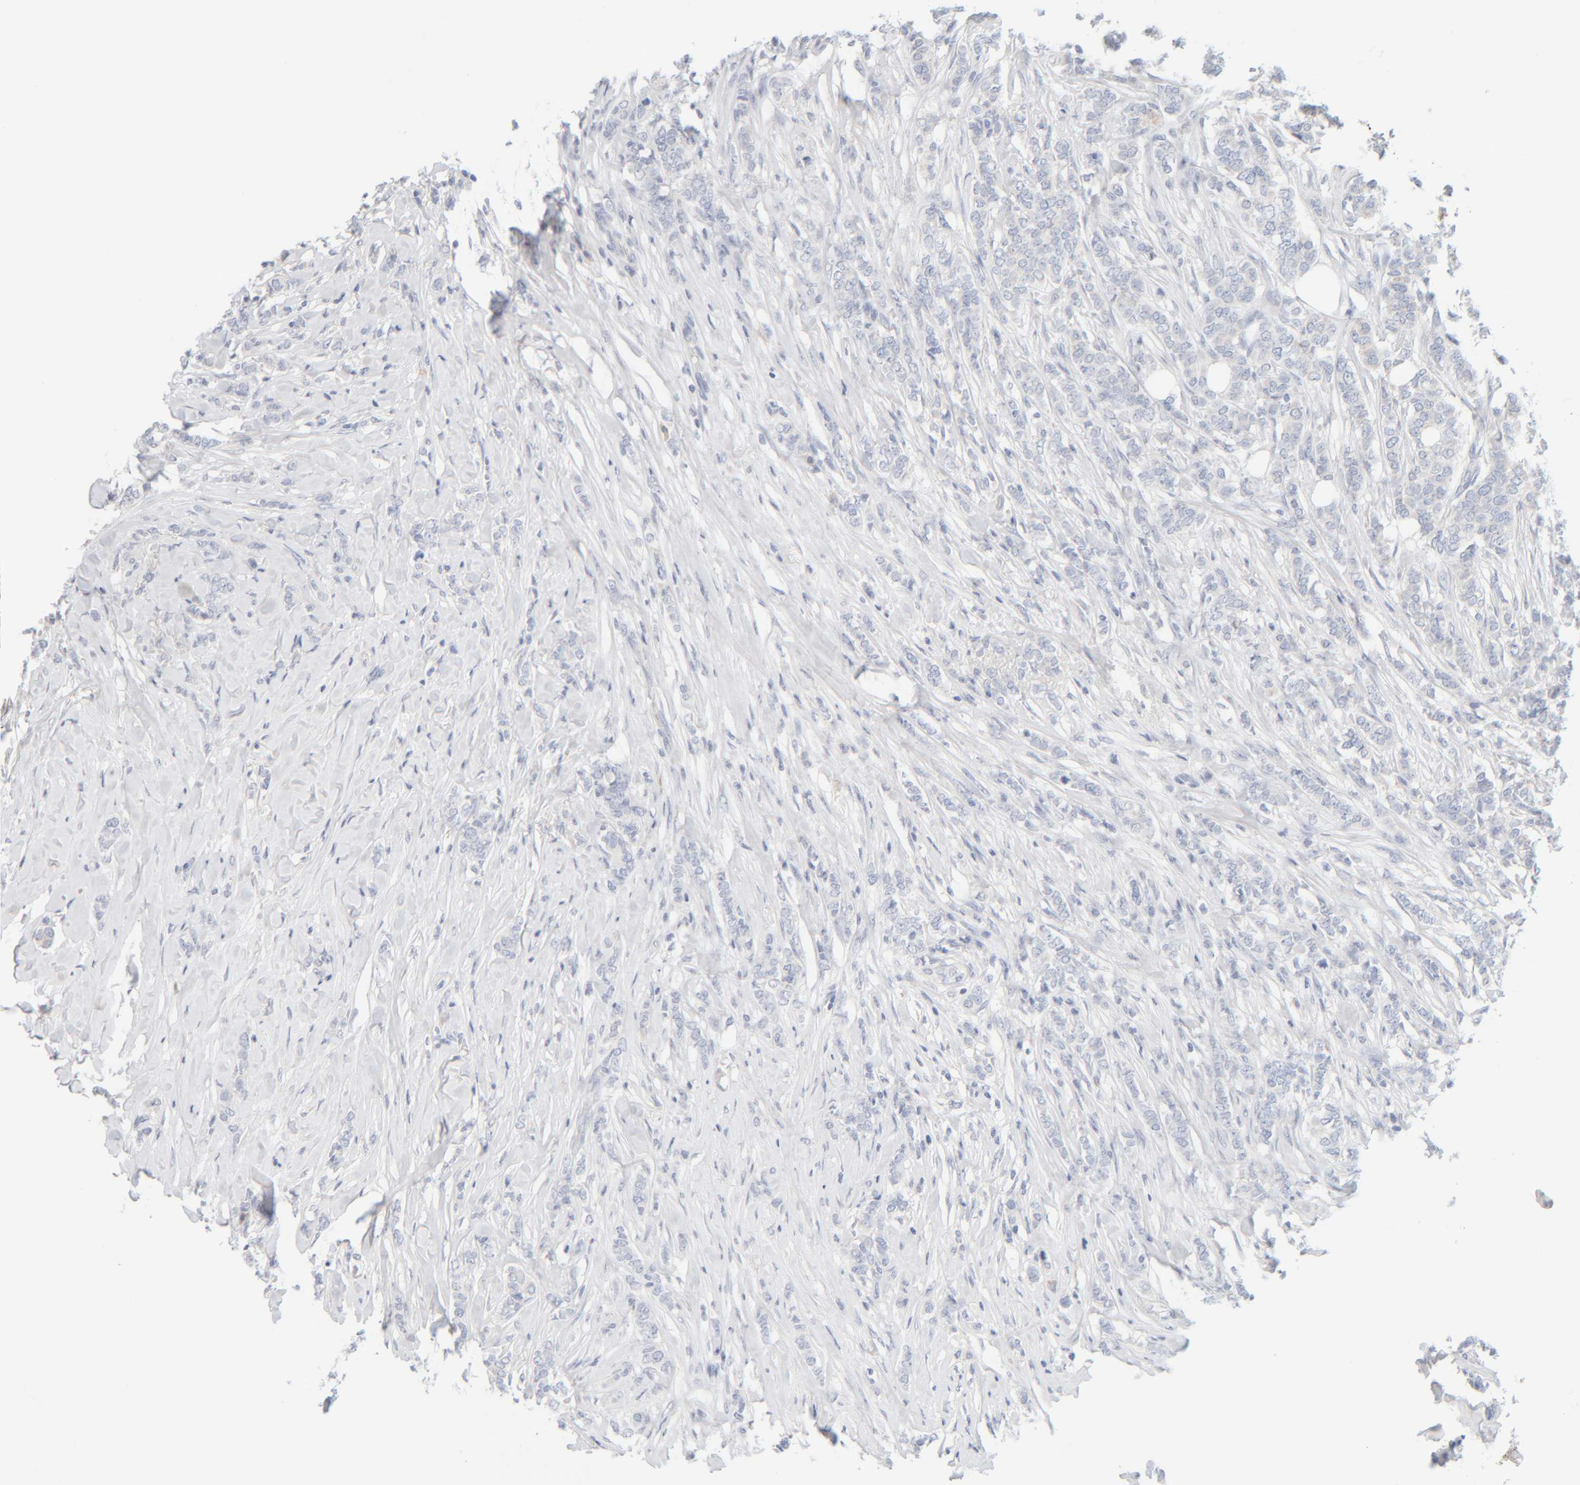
{"staining": {"intensity": "negative", "quantity": "none", "location": "none"}, "tissue": "breast cancer", "cell_type": "Tumor cells", "image_type": "cancer", "snomed": [{"axis": "morphology", "description": "Lobular carcinoma"}, {"axis": "topography", "description": "Skin"}, {"axis": "topography", "description": "Breast"}], "caption": "An immunohistochemistry (IHC) micrograph of breast cancer is shown. There is no staining in tumor cells of breast cancer.", "gene": "RIDA", "patient": {"sex": "female", "age": 46}}